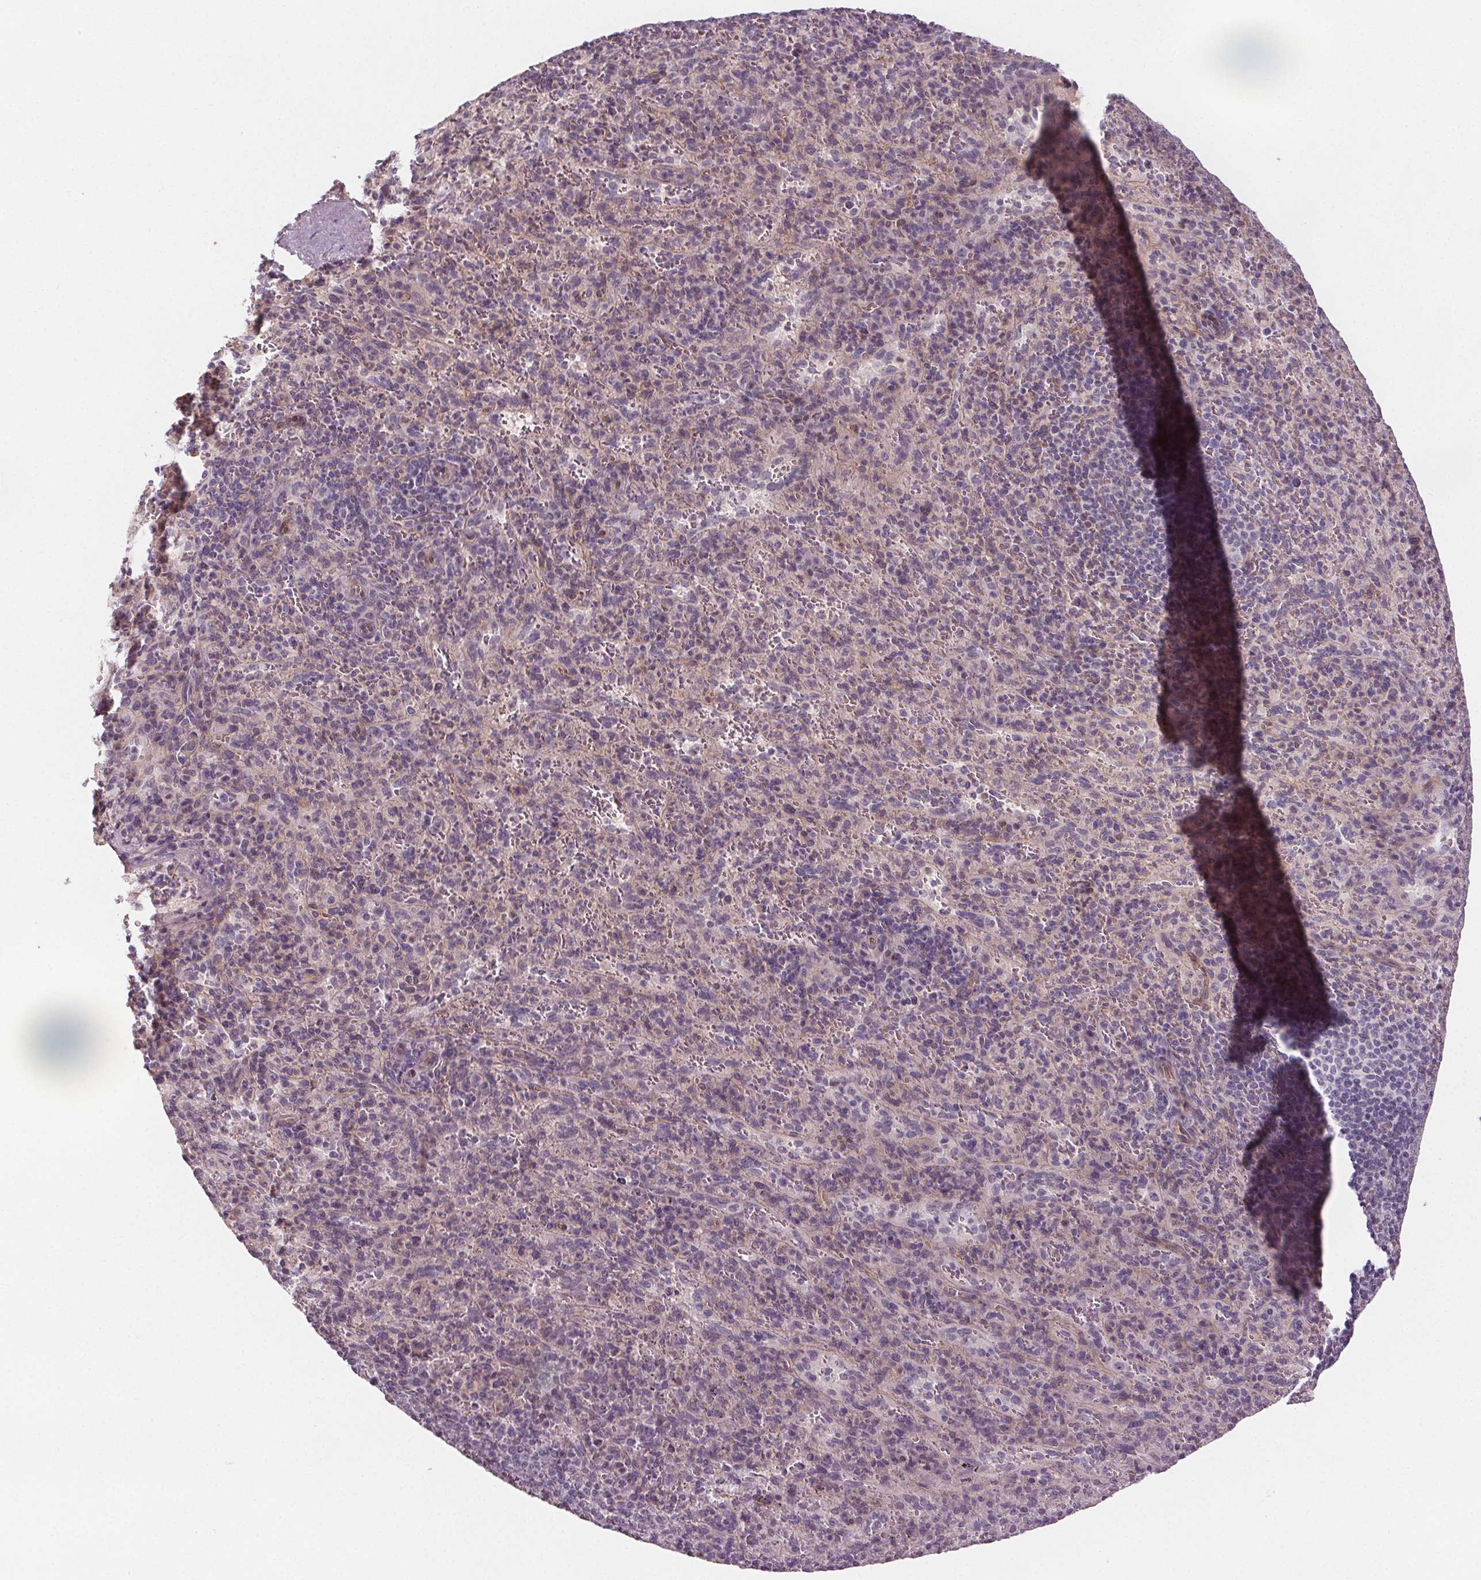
{"staining": {"intensity": "negative", "quantity": "none", "location": "none"}, "tissue": "spleen", "cell_type": "Cells in red pulp", "image_type": "normal", "snomed": [{"axis": "morphology", "description": "Normal tissue, NOS"}, {"axis": "topography", "description": "Spleen"}], "caption": "Protein analysis of unremarkable spleen exhibits no significant staining in cells in red pulp. (DAB (3,3'-diaminobenzidine) immunohistochemistry, high magnification).", "gene": "VNN1", "patient": {"sex": "male", "age": 57}}